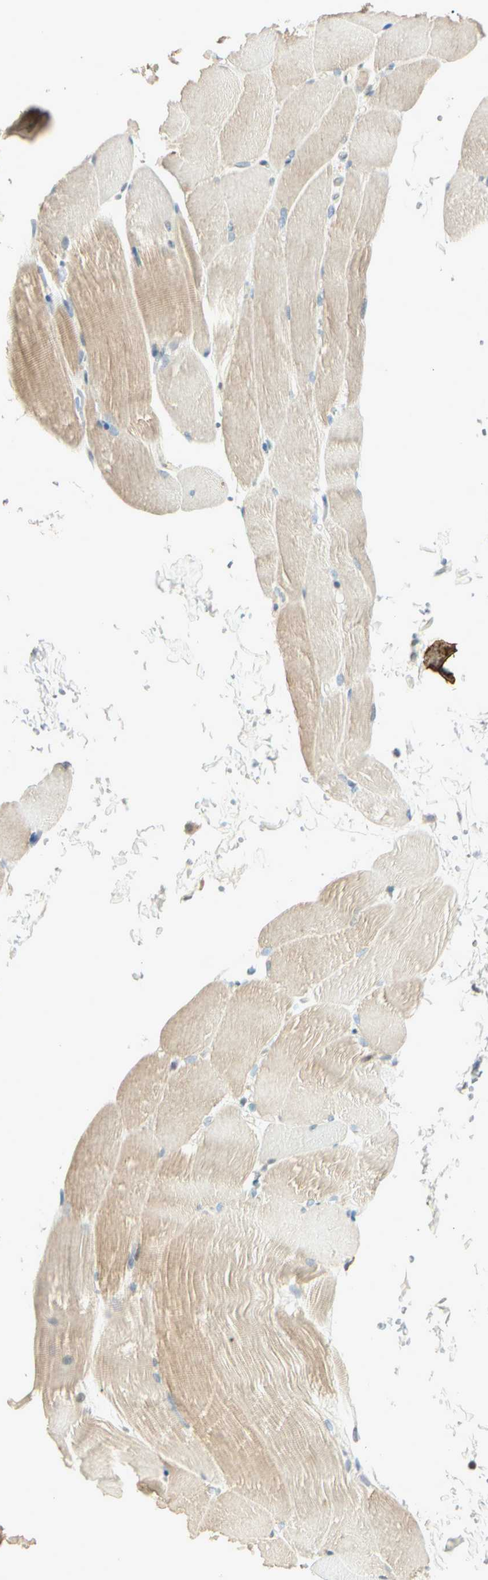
{"staining": {"intensity": "weak", "quantity": "25%-75%", "location": "cytoplasmic/membranous"}, "tissue": "skeletal muscle", "cell_type": "Myocytes", "image_type": "normal", "snomed": [{"axis": "morphology", "description": "Normal tissue, NOS"}, {"axis": "topography", "description": "Skeletal muscle"}, {"axis": "topography", "description": "Parathyroid gland"}], "caption": "DAB (3,3'-diaminobenzidine) immunohistochemical staining of normal skeletal muscle demonstrates weak cytoplasmic/membranous protein positivity in about 25%-75% of myocytes. (DAB IHC, brown staining for protein, blue staining for nuclei).", "gene": "CDH6", "patient": {"sex": "female", "age": 37}}